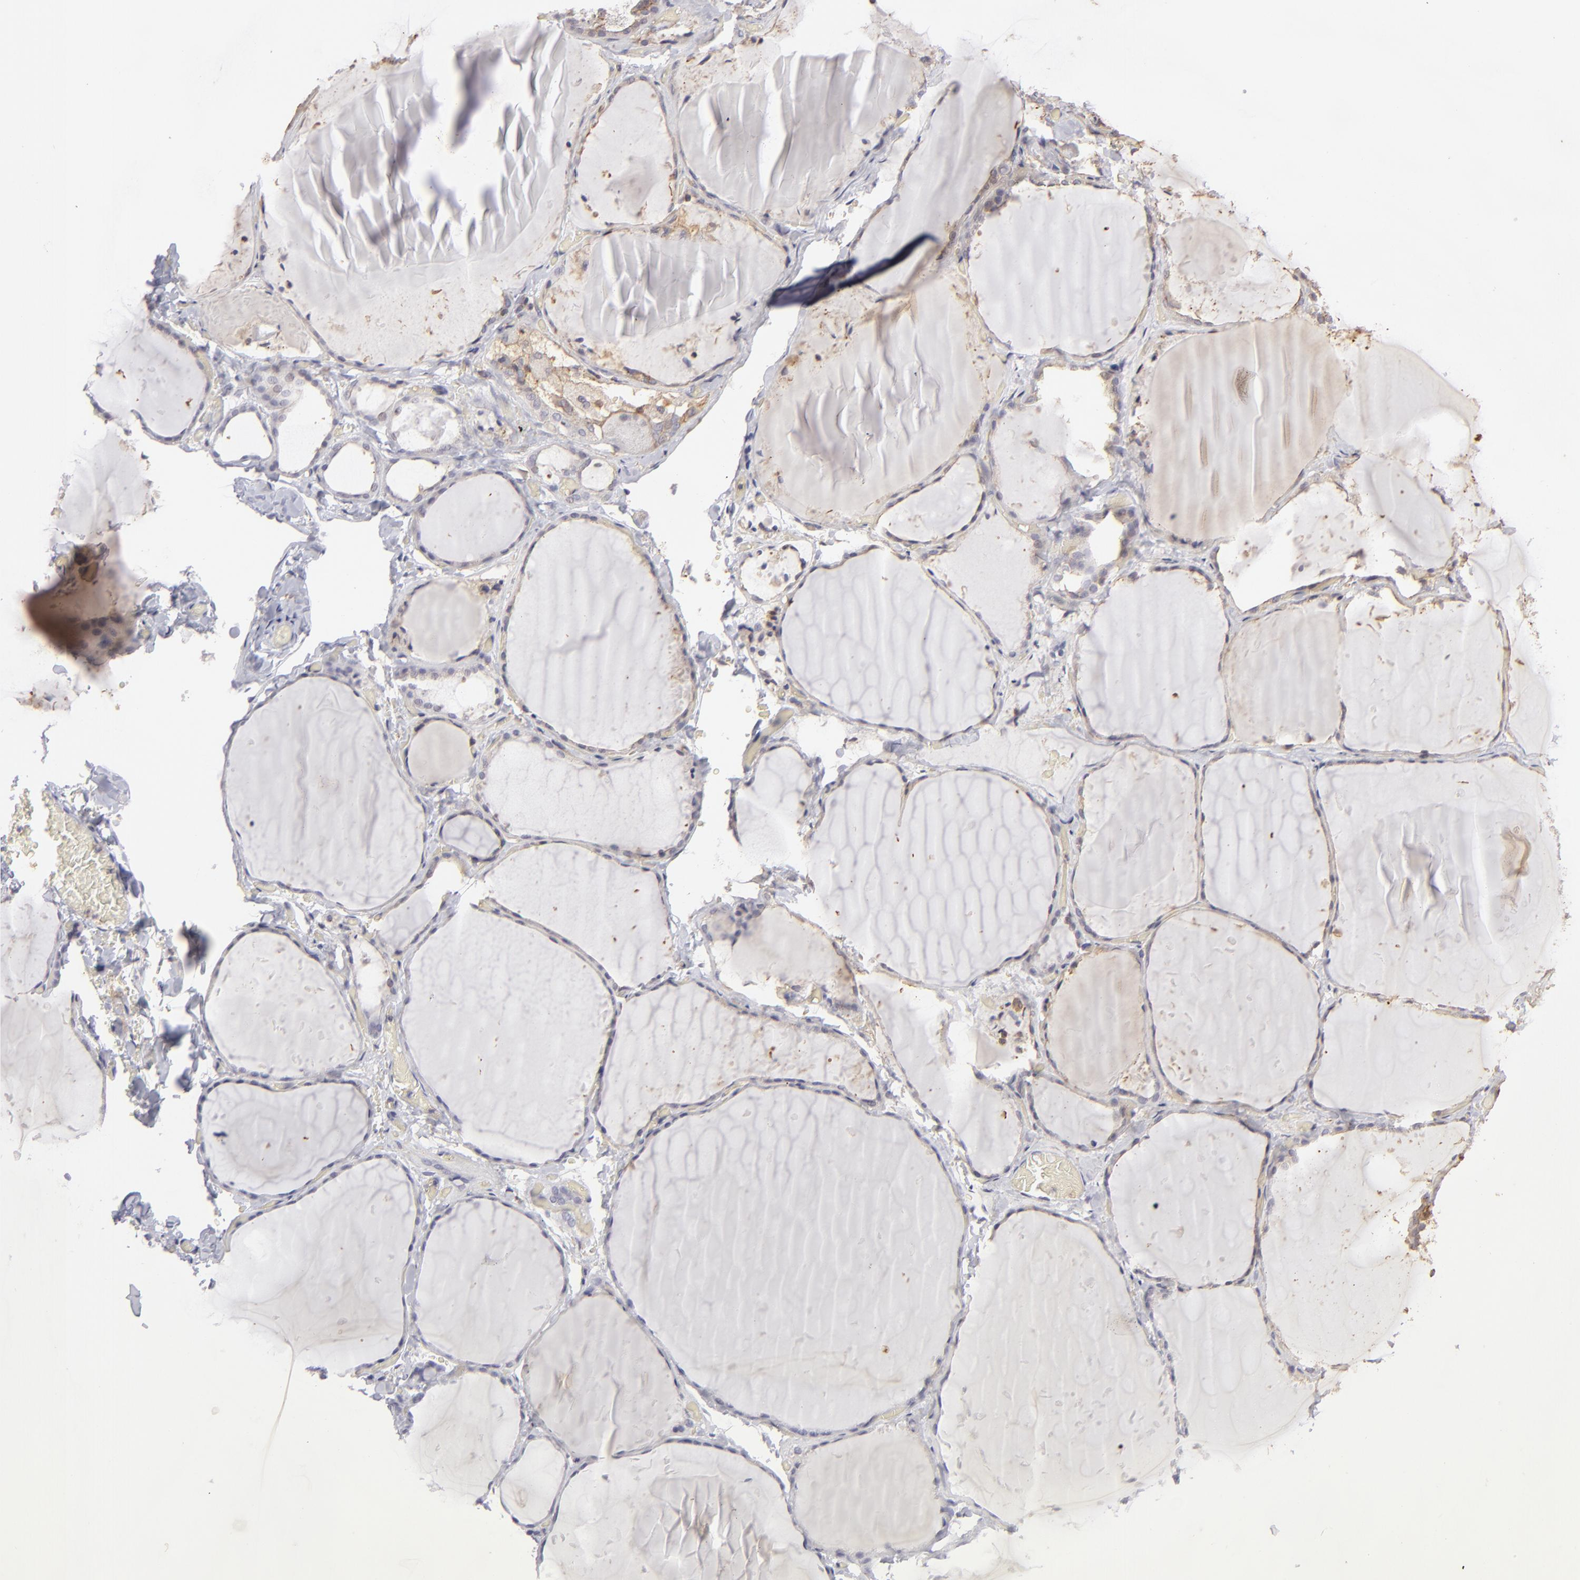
{"staining": {"intensity": "weak", "quantity": "25%-75%", "location": "cytoplasmic/membranous"}, "tissue": "thyroid gland", "cell_type": "Glandular cells", "image_type": "normal", "snomed": [{"axis": "morphology", "description": "Normal tissue, NOS"}, {"axis": "topography", "description": "Thyroid gland"}], "caption": "A brown stain highlights weak cytoplasmic/membranous positivity of a protein in glandular cells of unremarkable thyroid gland. The protein of interest is stained brown, and the nuclei are stained in blue (DAB (3,3'-diaminobenzidine) IHC with brightfield microscopy, high magnification).", "gene": "ACTB", "patient": {"sex": "female", "age": 22}}